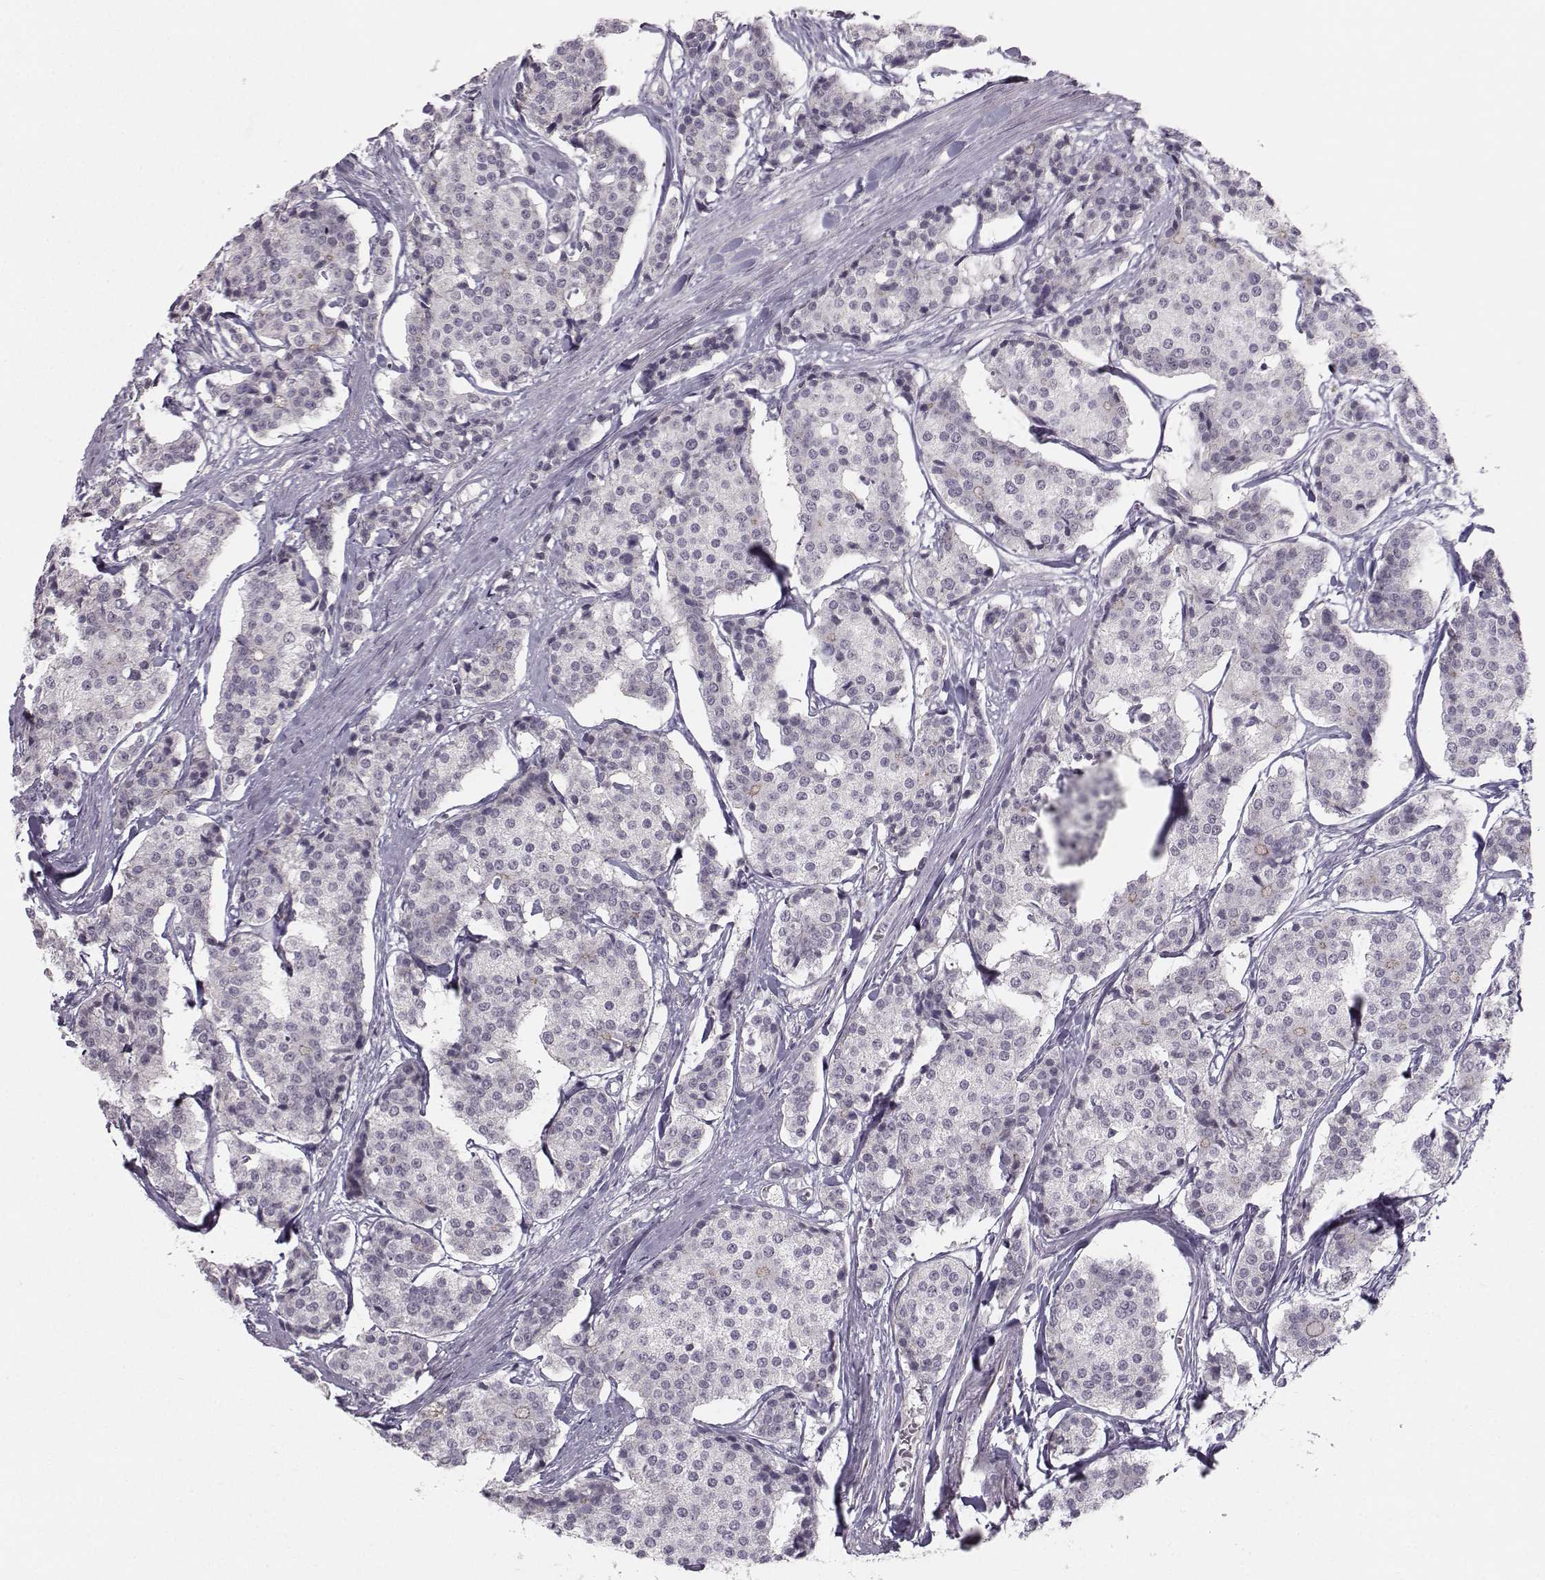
{"staining": {"intensity": "negative", "quantity": "none", "location": "none"}, "tissue": "carcinoid", "cell_type": "Tumor cells", "image_type": "cancer", "snomed": [{"axis": "morphology", "description": "Carcinoid, malignant, NOS"}, {"axis": "topography", "description": "Small intestine"}], "caption": "Photomicrograph shows no significant protein positivity in tumor cells of carcinoid (malignant). Brightfield microscopy of IHC stained with DAB (brown) and hematoxylin (blue), captured at high magnification.", "gene": "MAST1", "patient": {"sex": "female", "age": 65}}